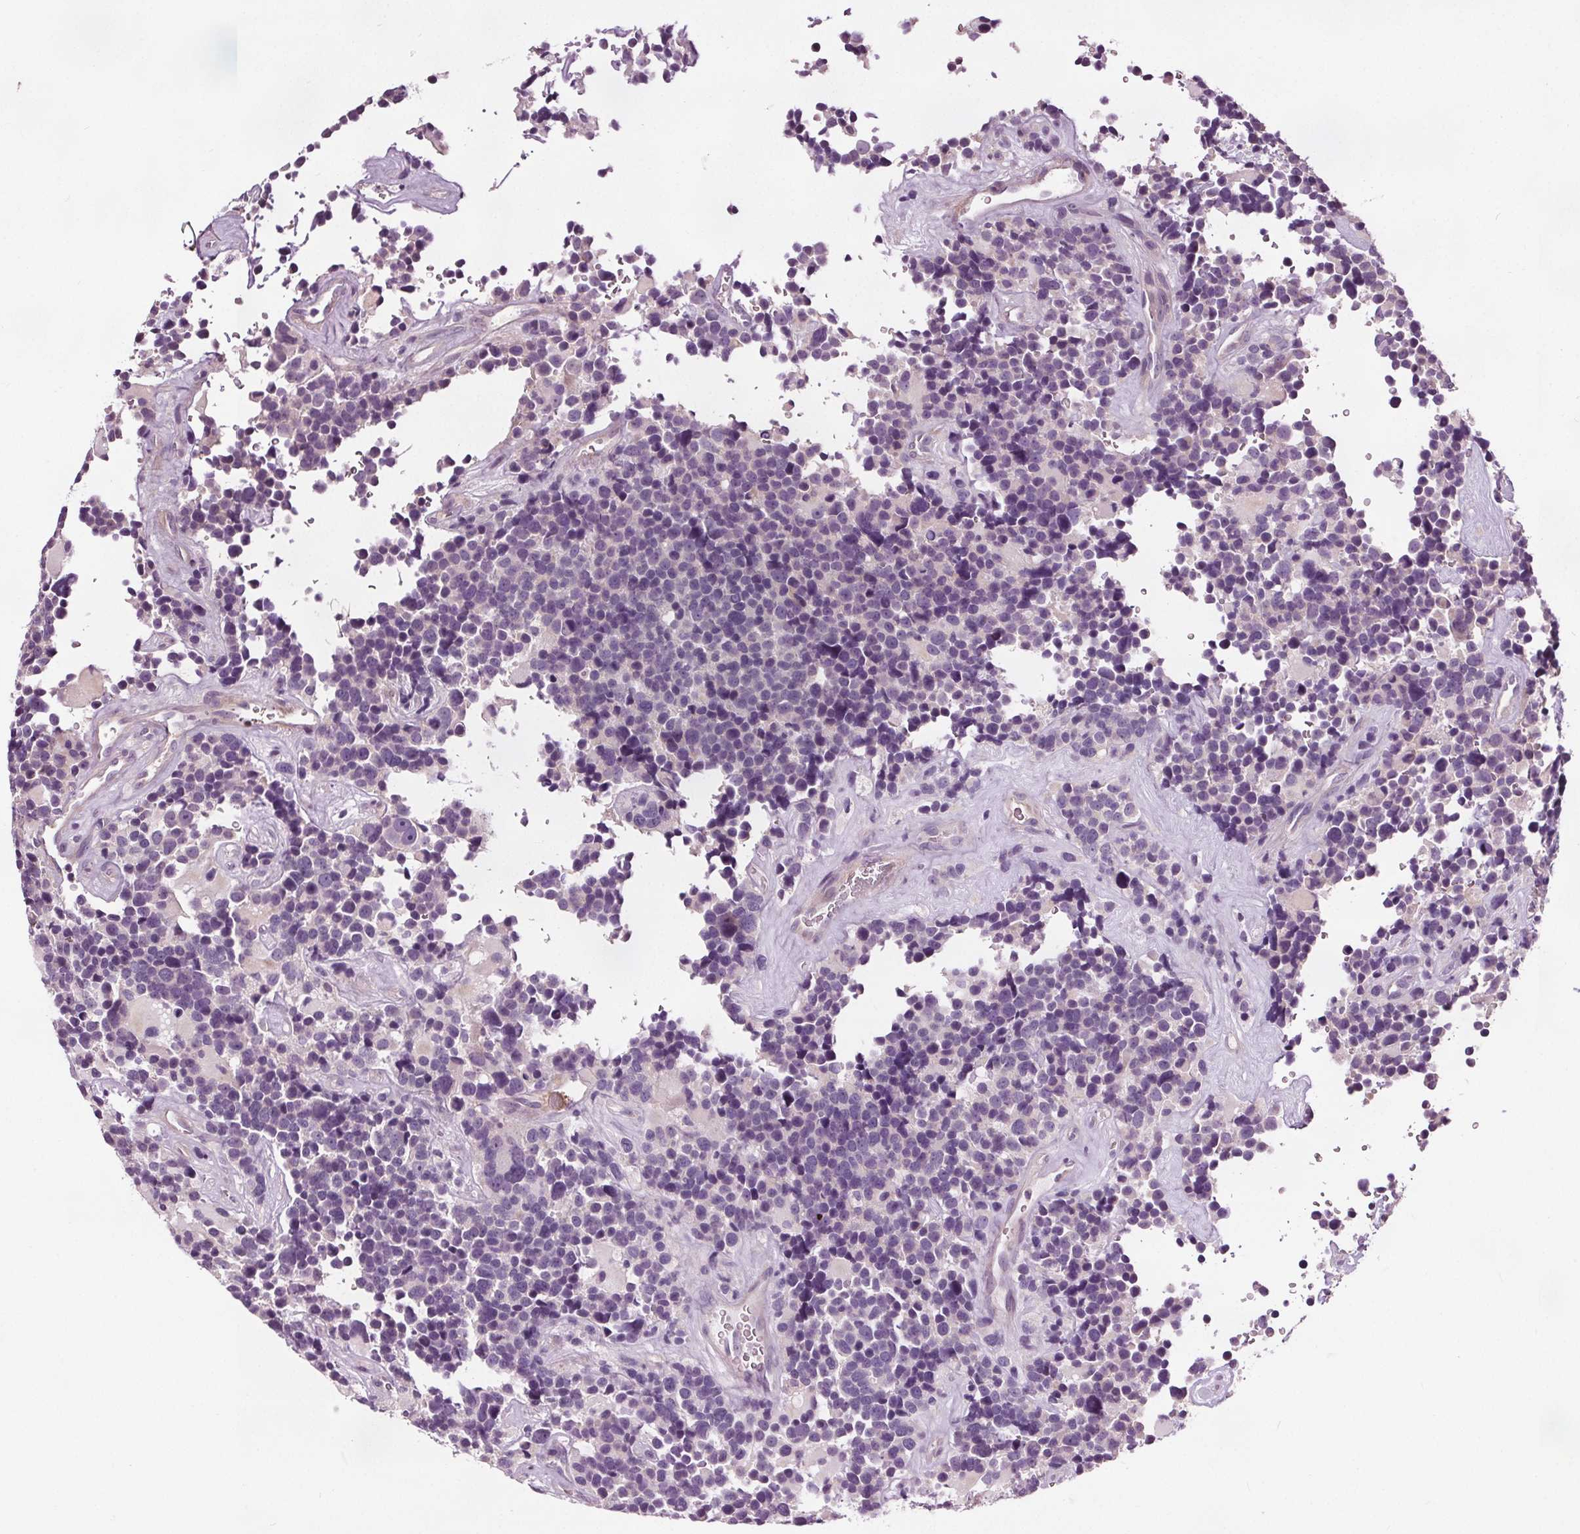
{"staining": {"intensity": "negative", "quantity": "none", "location": "none"}, "tissue": "glioma", "cell_type": "Tumor cells", "image_type": "cancer", "snomed": [{"axis": "morphology", "description": "Glioma, malignant, High grade"}, {"axis": "topography", "description": "Brain"}], "caption": "Micrograph shows no protein positivity in tumor cells of malignant glioma (high-grade) tissue.", "gene": "RASA1", "patient": {"sex": "male", "age": 33}}